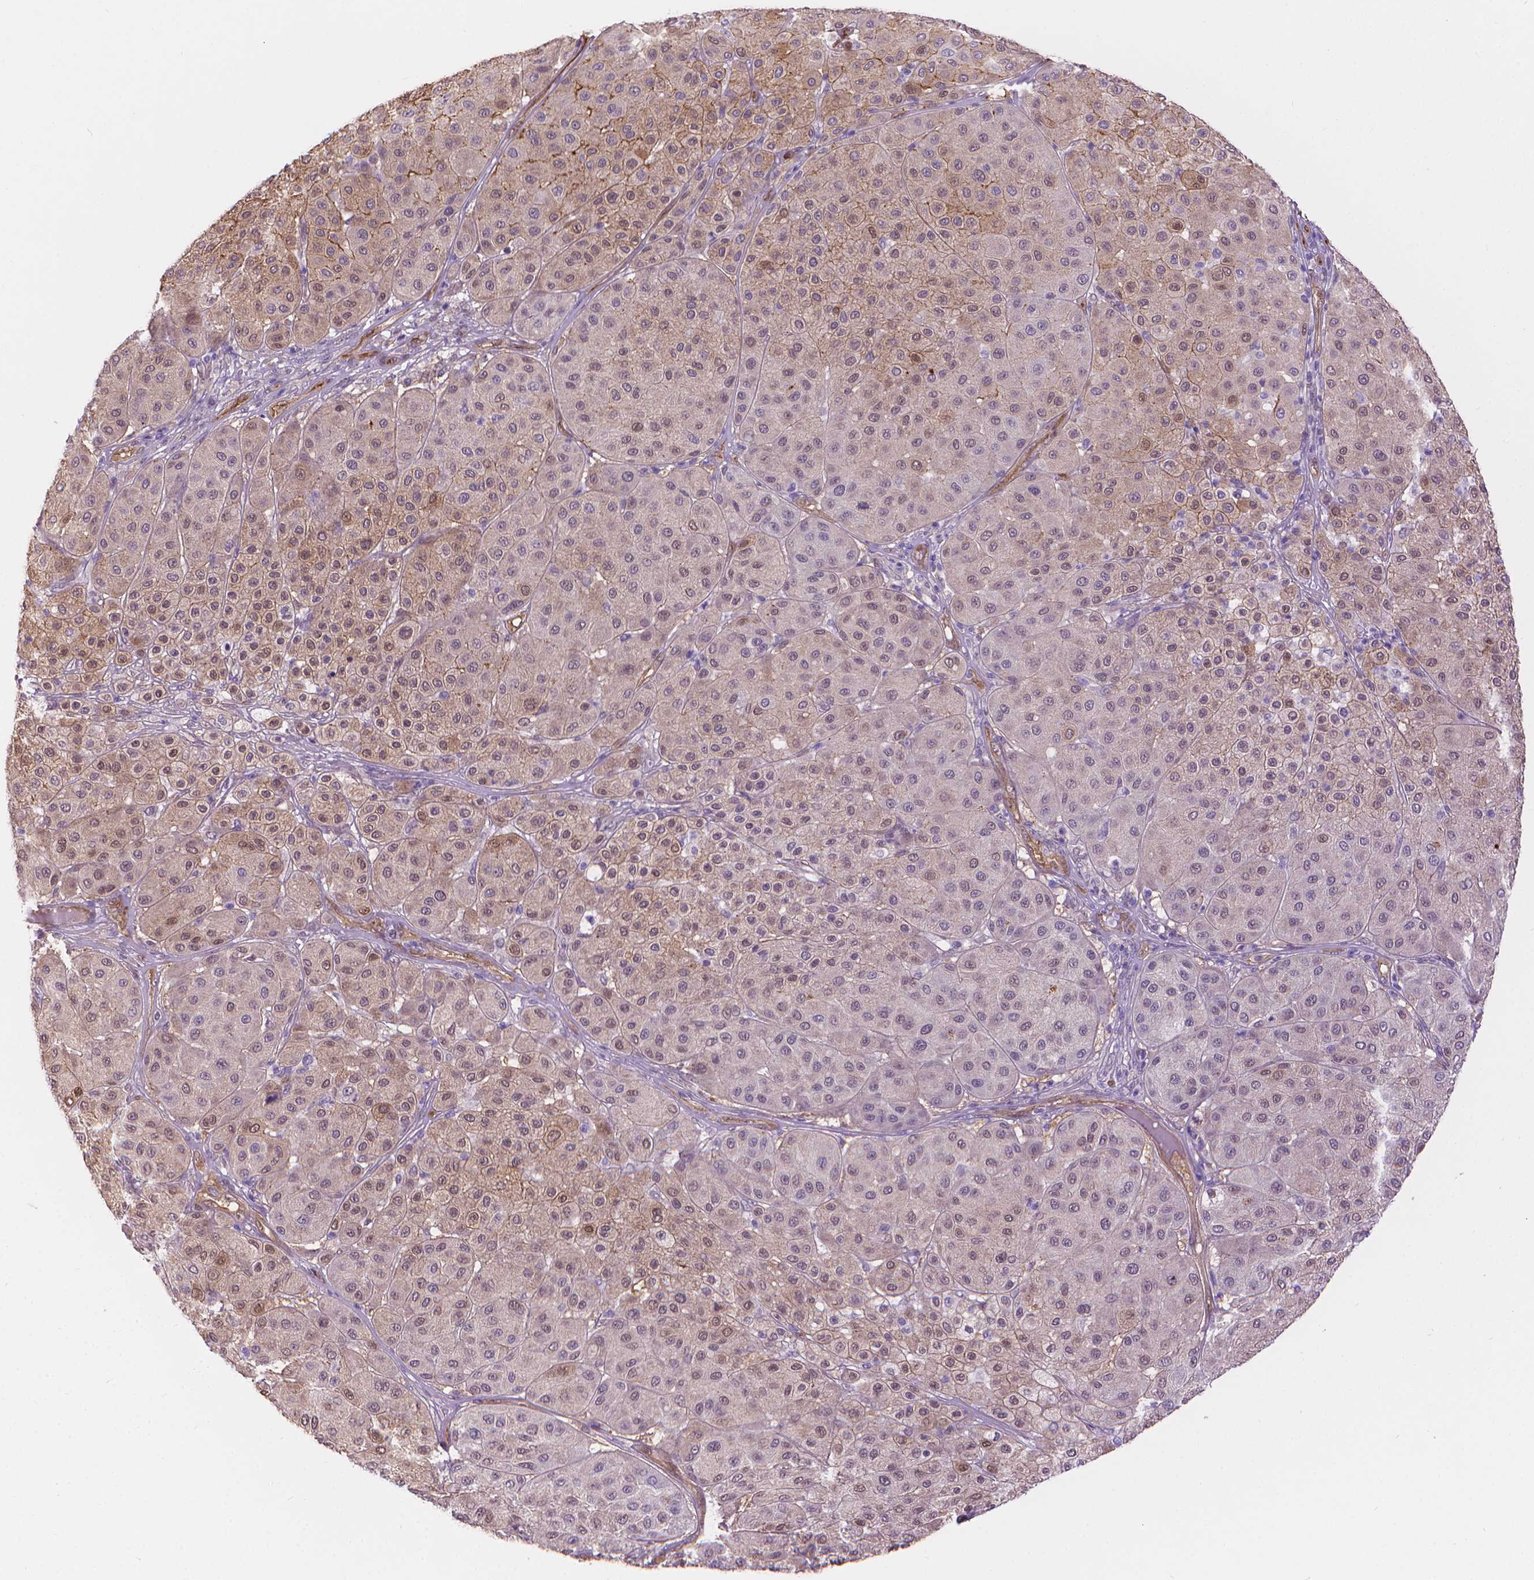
{"staining": {"intensity": "weak", "quantity": "25%-75%", "location": "cytoplasmic/membranous,nuclear"}, "tissue": "melanoma", "cell_type": "Tumor cells", "image_type": "cancer", "snomed": [{"axis": "morphology", "description": "Malignant melanoma, Metastatic site"}, {"axis": "topography", "description": "Smooth muscle"}], "caption": "A photomicrograph showing weak cytoplasmic/membranous and nuclear staining in approximately 25%-75% of tumor cells in malignant melanoma (metastatic site), as visualized by brown immunohistochemical staining.", "gene": "CLIC4", "patient": {"sex": "male", "age": 41}}